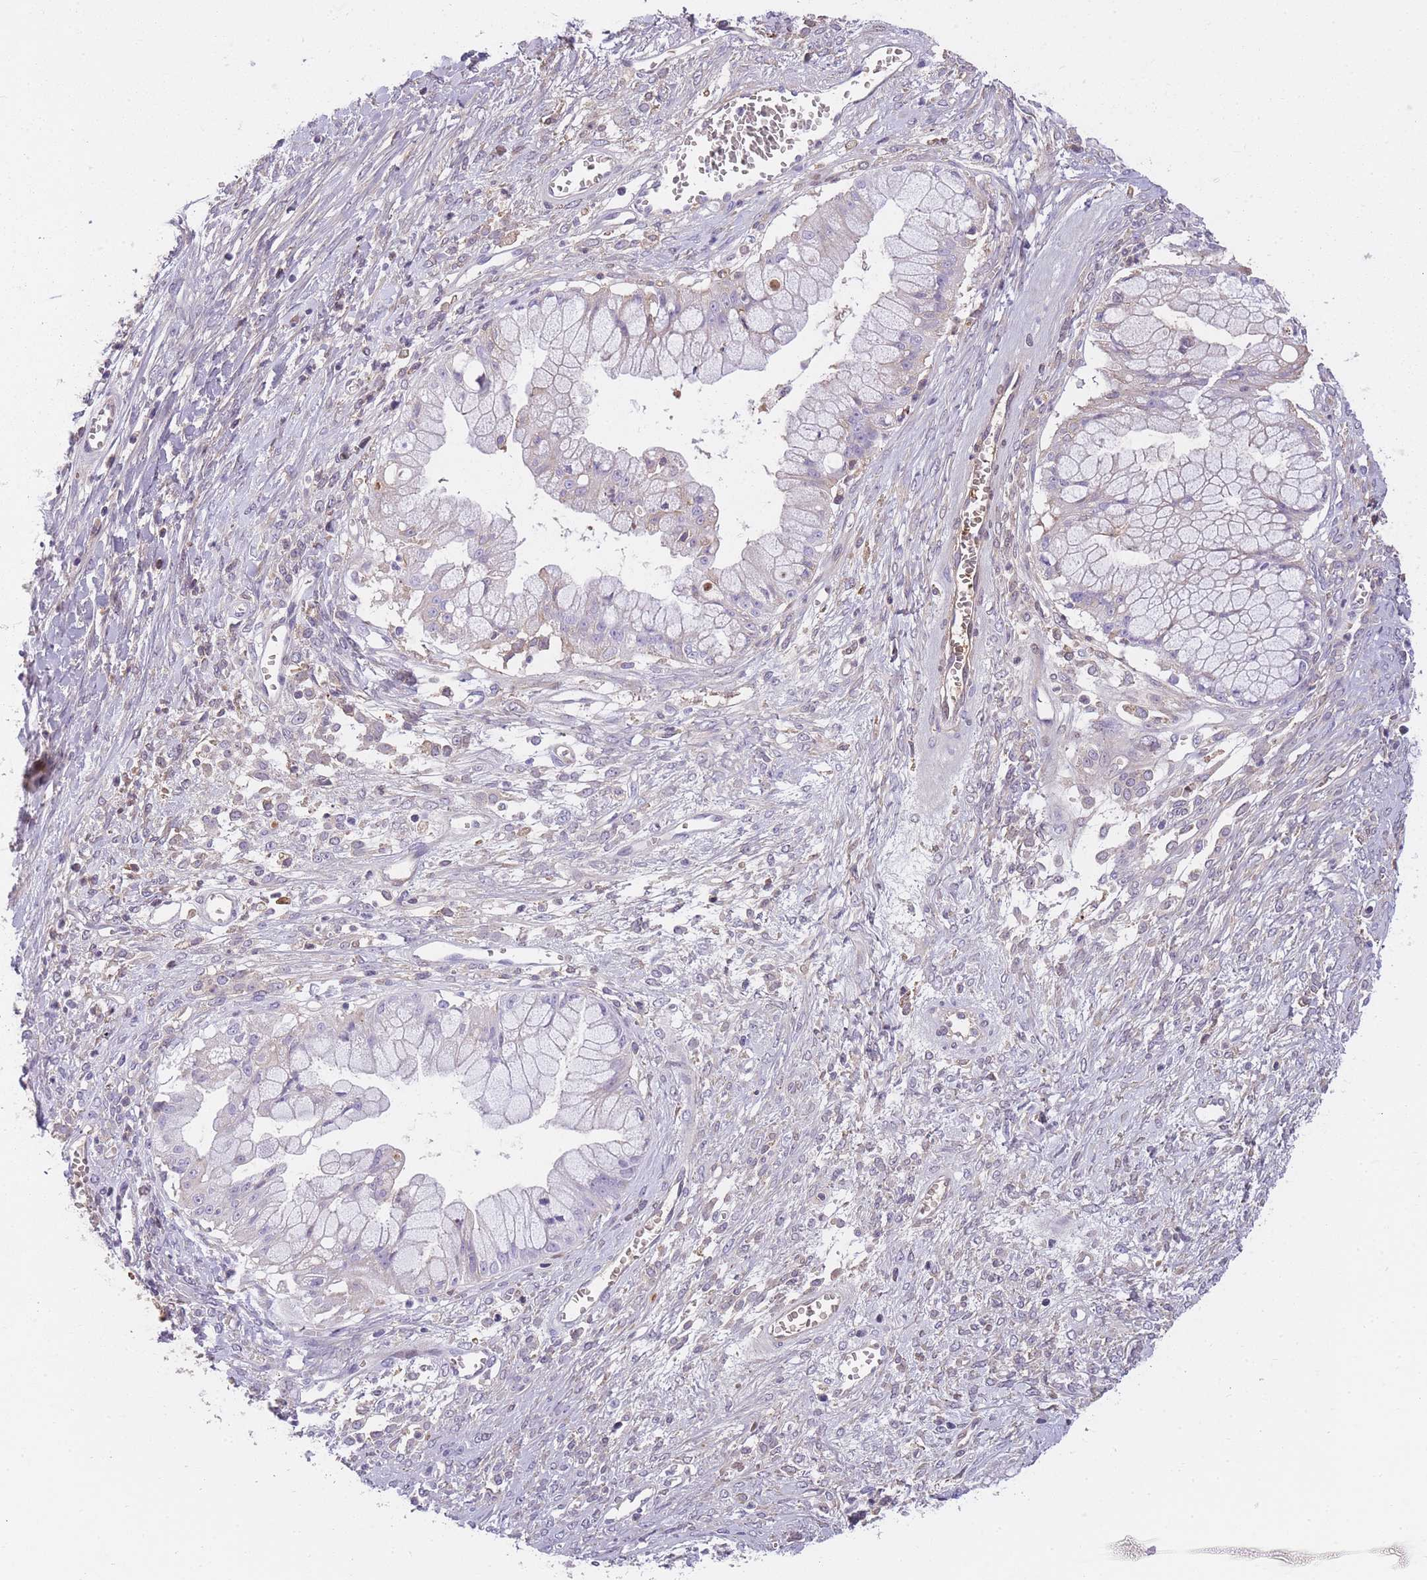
{"staining": {"intensity": "weak", "quantity": "25%-75%", "location": "cytoplasmic/membranous"}, "tissue": "ovarian cancer", "cell_type": "Tumor cells", "image_type": "cancer", "snomed": [{"axis": "morphology", "description": "Cystadenocarcinoma, mucinous, NOS"}, {"axis": "topography", "description": "Ovary"}], "caption": "Protein expression analysis of ovarian cancer shows weak cytoplasmic/membranous positivity in approximately 25%-75% of tumor cells. The staining was performed using DAB (3,3'-diaminobenzidine), with brown indicating positive protein expression. Nuclei are stained blue with hematoxylin.", "gene": "GNAT1", "patient": {"sex": "female", "age": 70}}